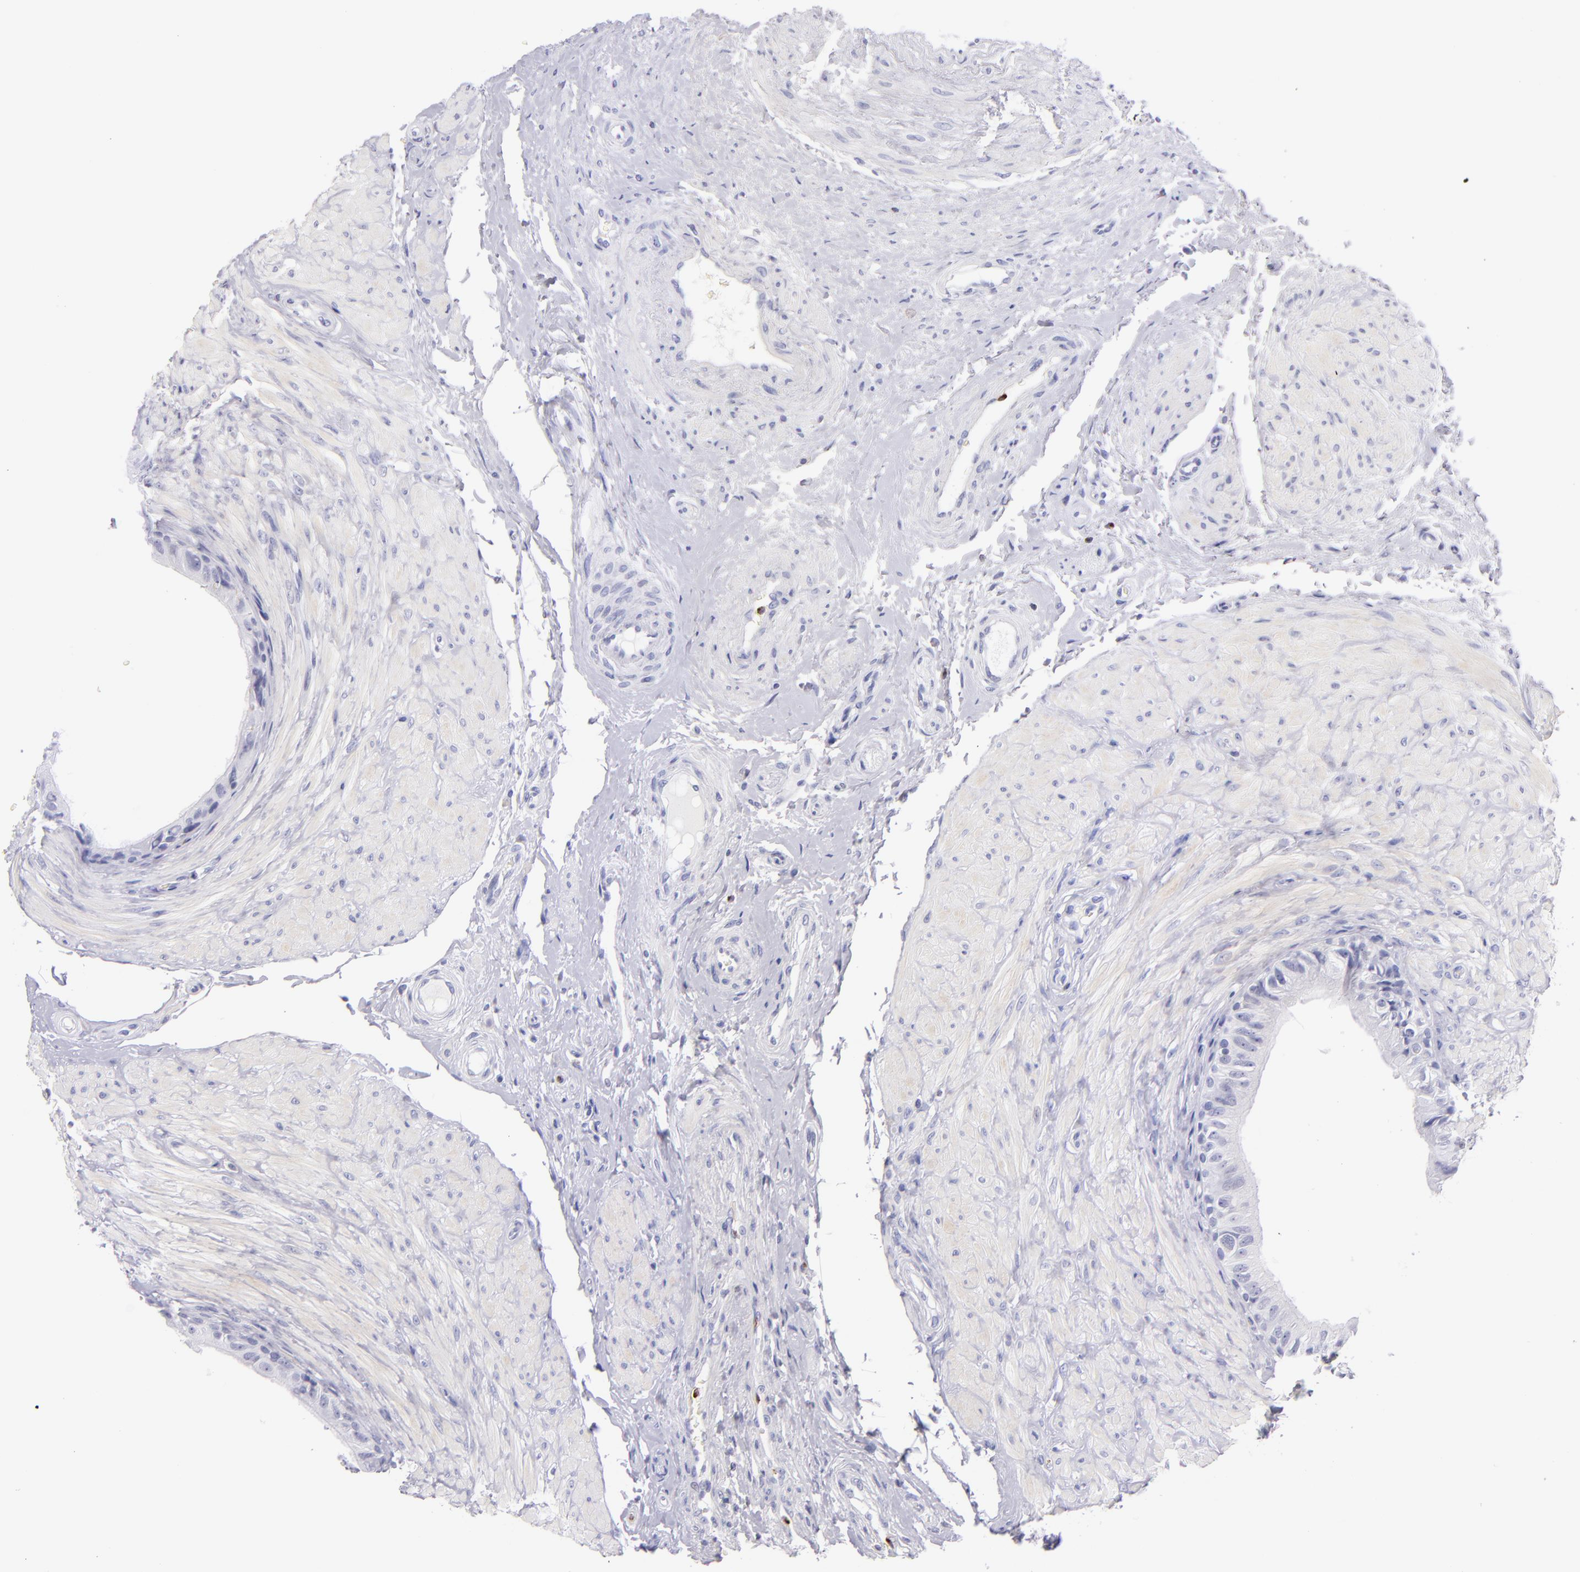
{"staining": {"intensity": "negative", "quantity": "none", "location": "none"}, "tissue": "epididymis", "cell_type": "Glandular cells", "image_type": "normal", "snomed": [{"axis": "morphology", "description": "Normal tissue, NOS"}, {"axis": "topography", "description": "Epididymis"}], "caption": "Micrograph shows no protein staining in glandular cells of unremarkable epididymis.", "gene": "PRF1", "patient": {"sex": "male", "age": 68}}